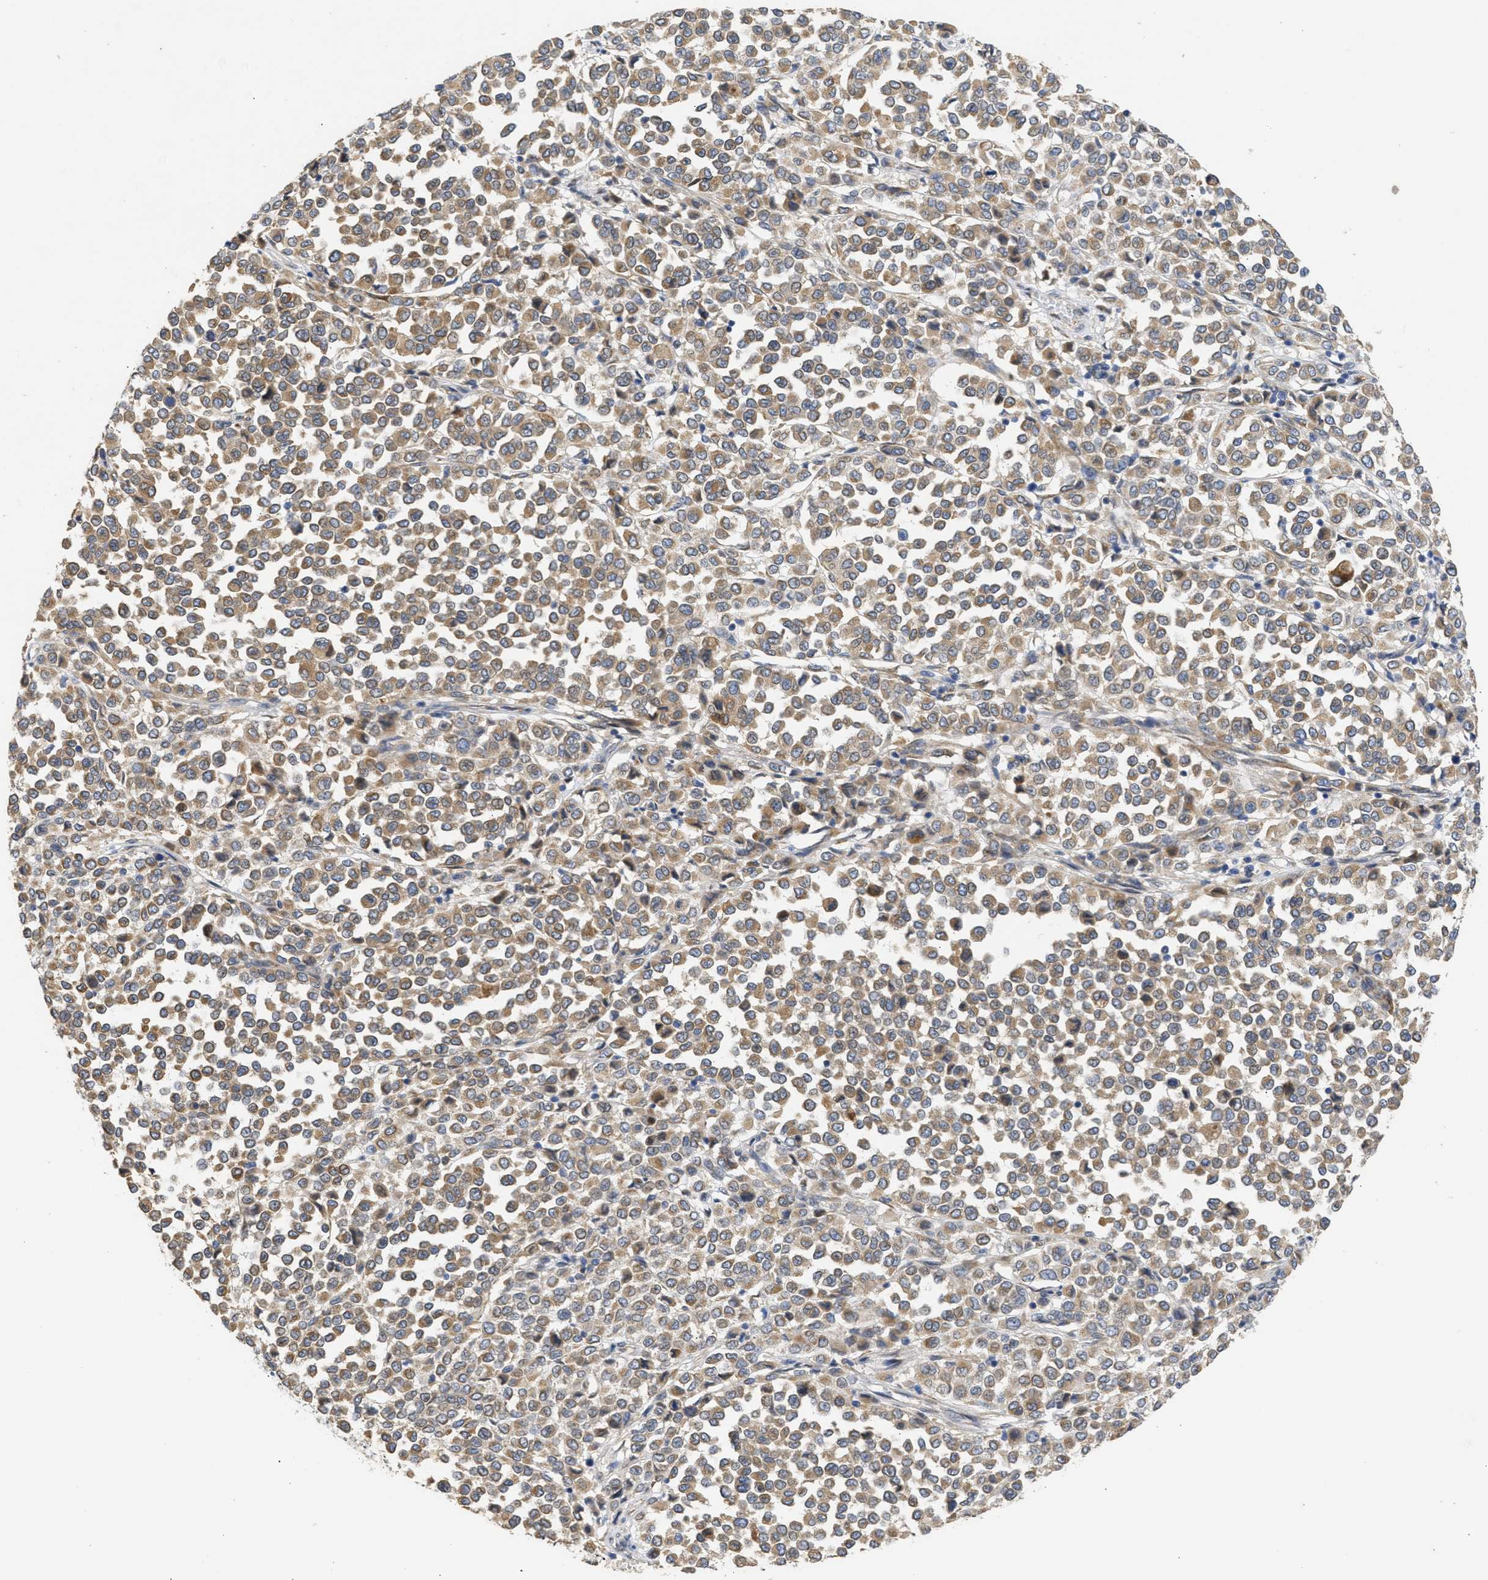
{"staining": {"intensity": "weak", "quantity": ">75%", "location": "cytoplasmic/membranous"}, "tissue": "melanoma", "cell_type": "Tumor cells", "image_type": "cancer", "snomed": [{"axis": "morphology", "description": "Malignant melanoma, Metastatic site"}, {"axis": "topography", "description": "Pancreas"}], "caption": "A brown stain shows weak cytoplasmic/membranous expression of a protein in human malignant melanoma (metastatic site) tumor cells.", "gene": "TMED1", "patient": {"sex": "female", "age": 30}}